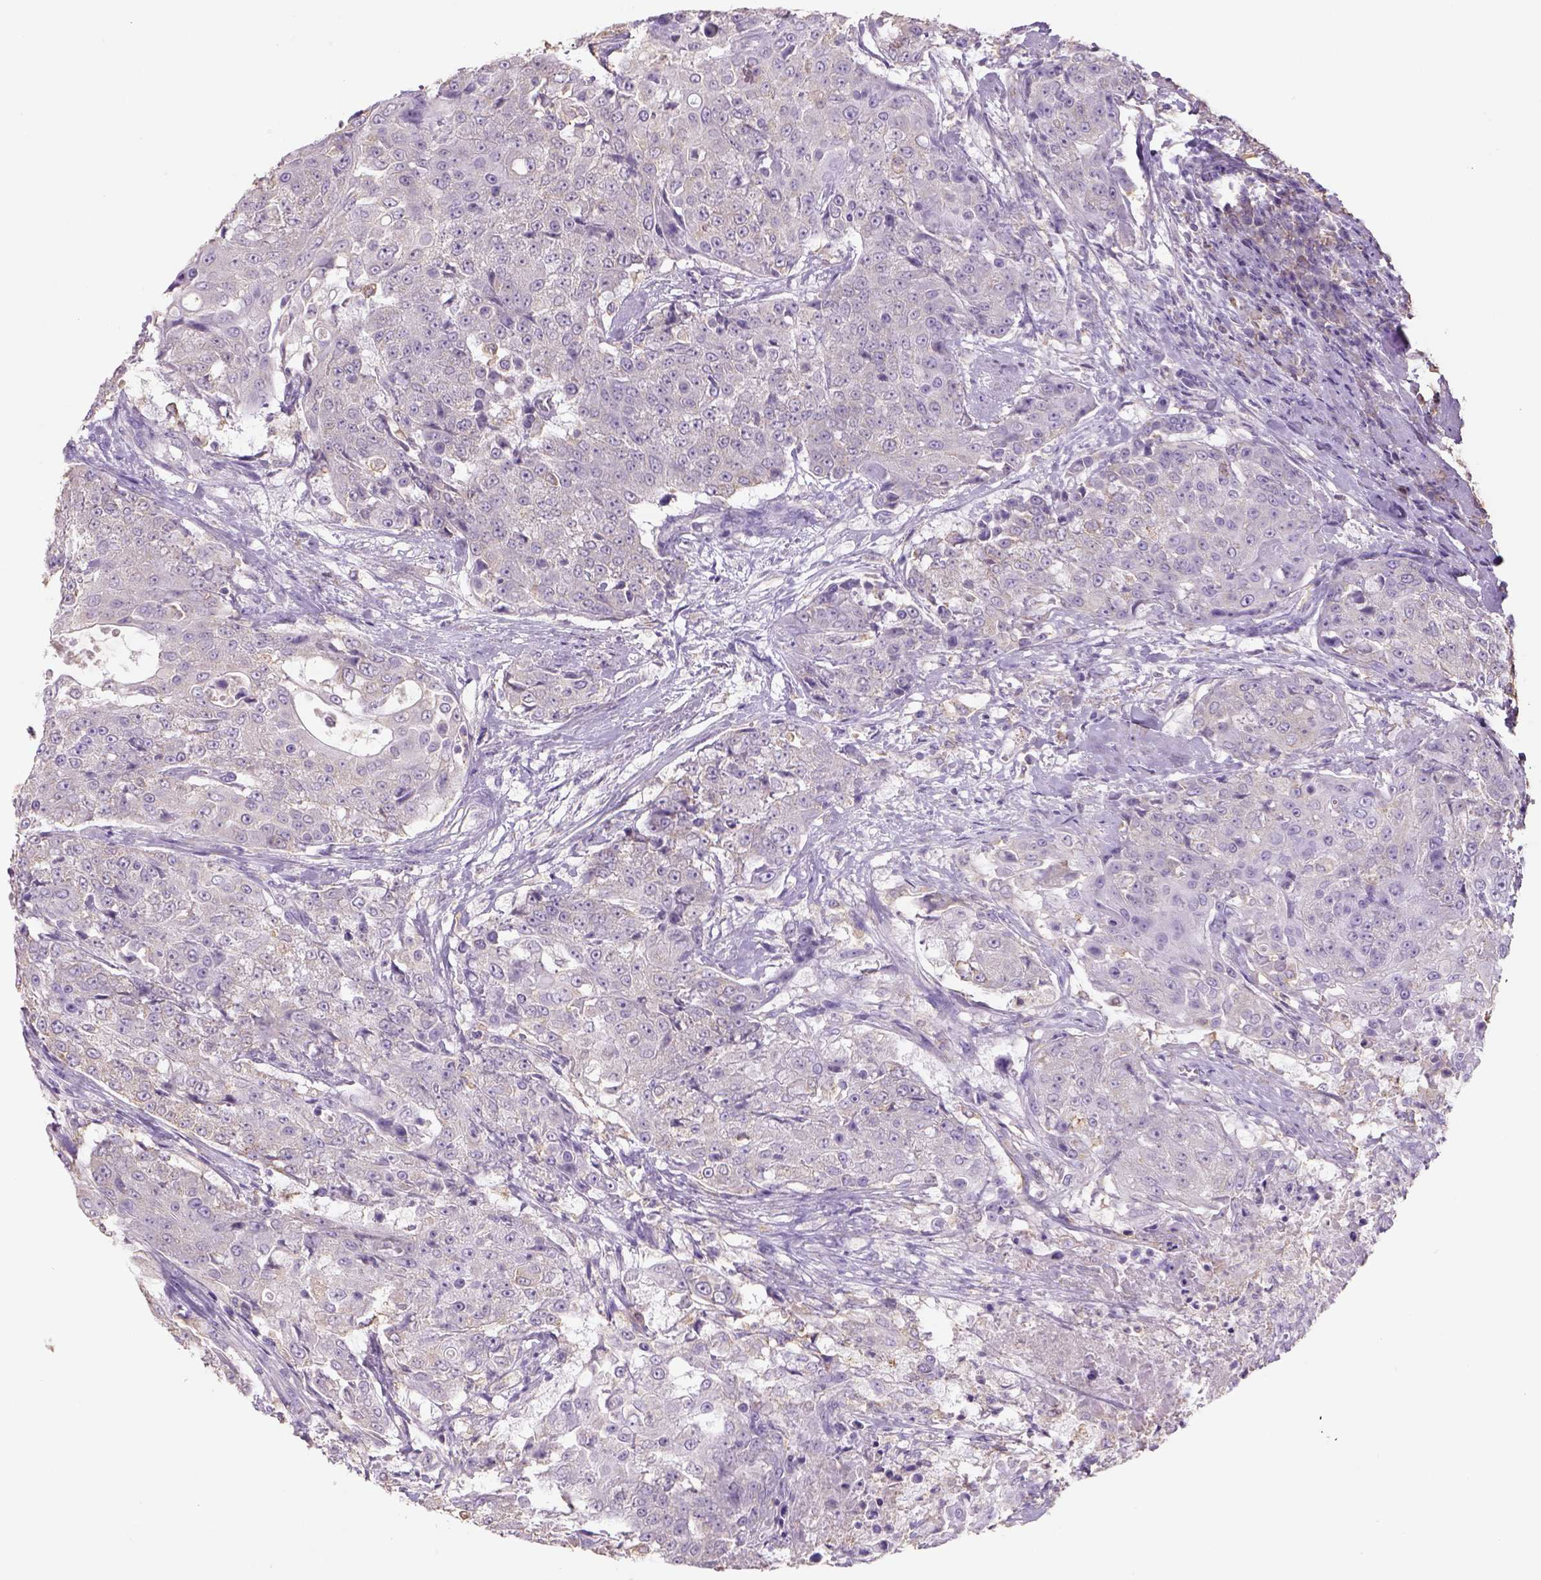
{"staining": {"intensity": "negative", "quantity": "none", "location": "none"}, "tissue": "urothelial cancer", "cell_type": "Tumor cells", "image_type": "cancer", "snomed": [{"axis": "morphology", "description": "Urothelial carcinoma, High grade"}, {"axis": "topography", "description": "Urinary bladder"}], "caption": "This is an immunohistochemistry (IHC) micrograph of high-grade urothelial carcinoma. There is no staining in tumor cells.", "gene": "NAALAD2", "patient": {"sex": "female", "age": 63}}